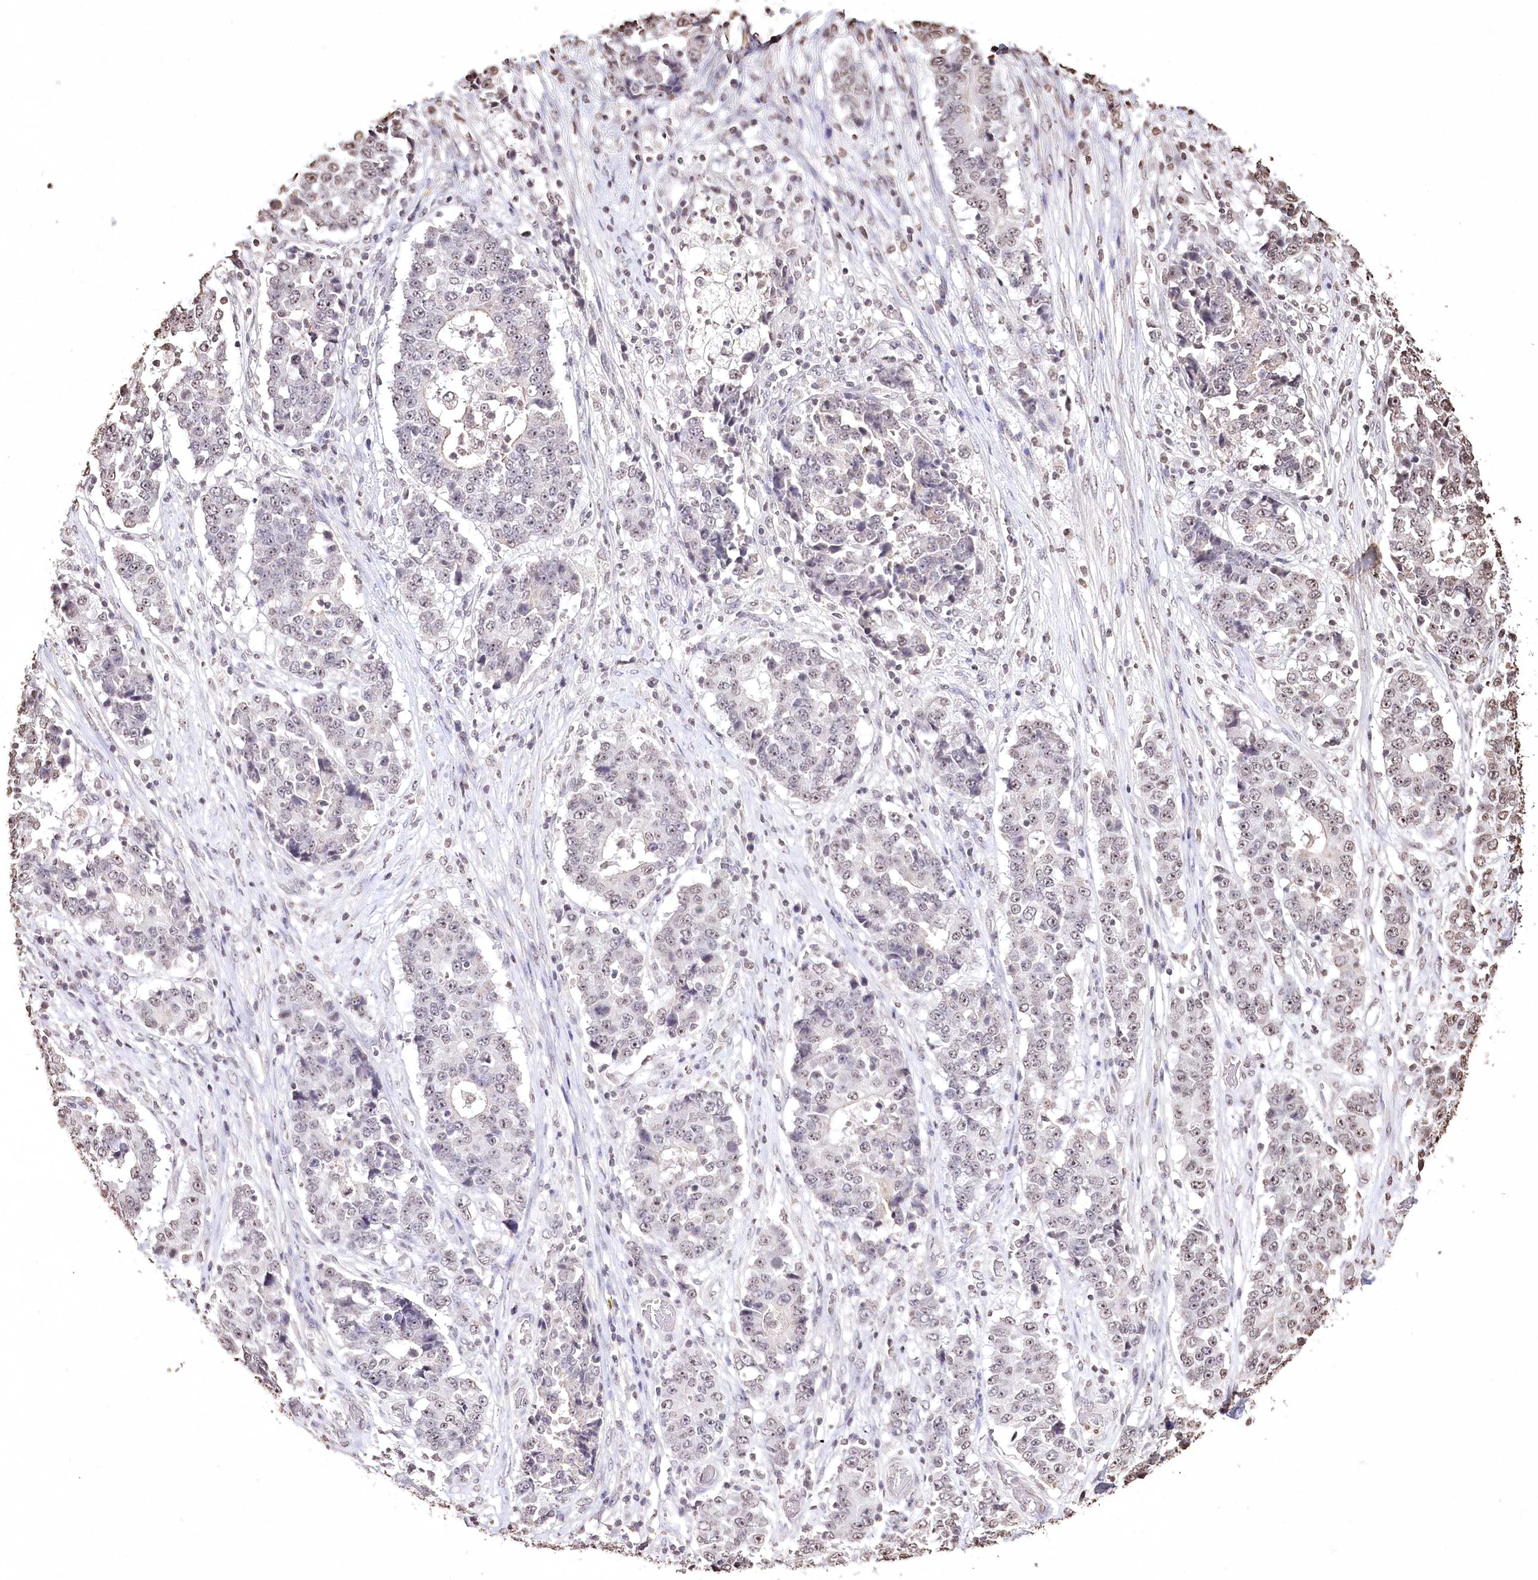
{"staining": {"intensity": "negative", "quantity": "none", "location": "none"}, "tissue": "stomach cancer", "cell_type": "Tumor cells", "image_type": "cancer", "snomed": [{"axis": "morphology", "description": "Adenocarcinoma, NOS"}, {"axis": "topography", "description": "Stomach"}], "caption": "This is an immunohistochemistry micrograph of human stomach adenocarcinoma. There is no staining in tumor cells.", "gene": "DMXL1", "patient": {"sex": "male", "age": 59}}